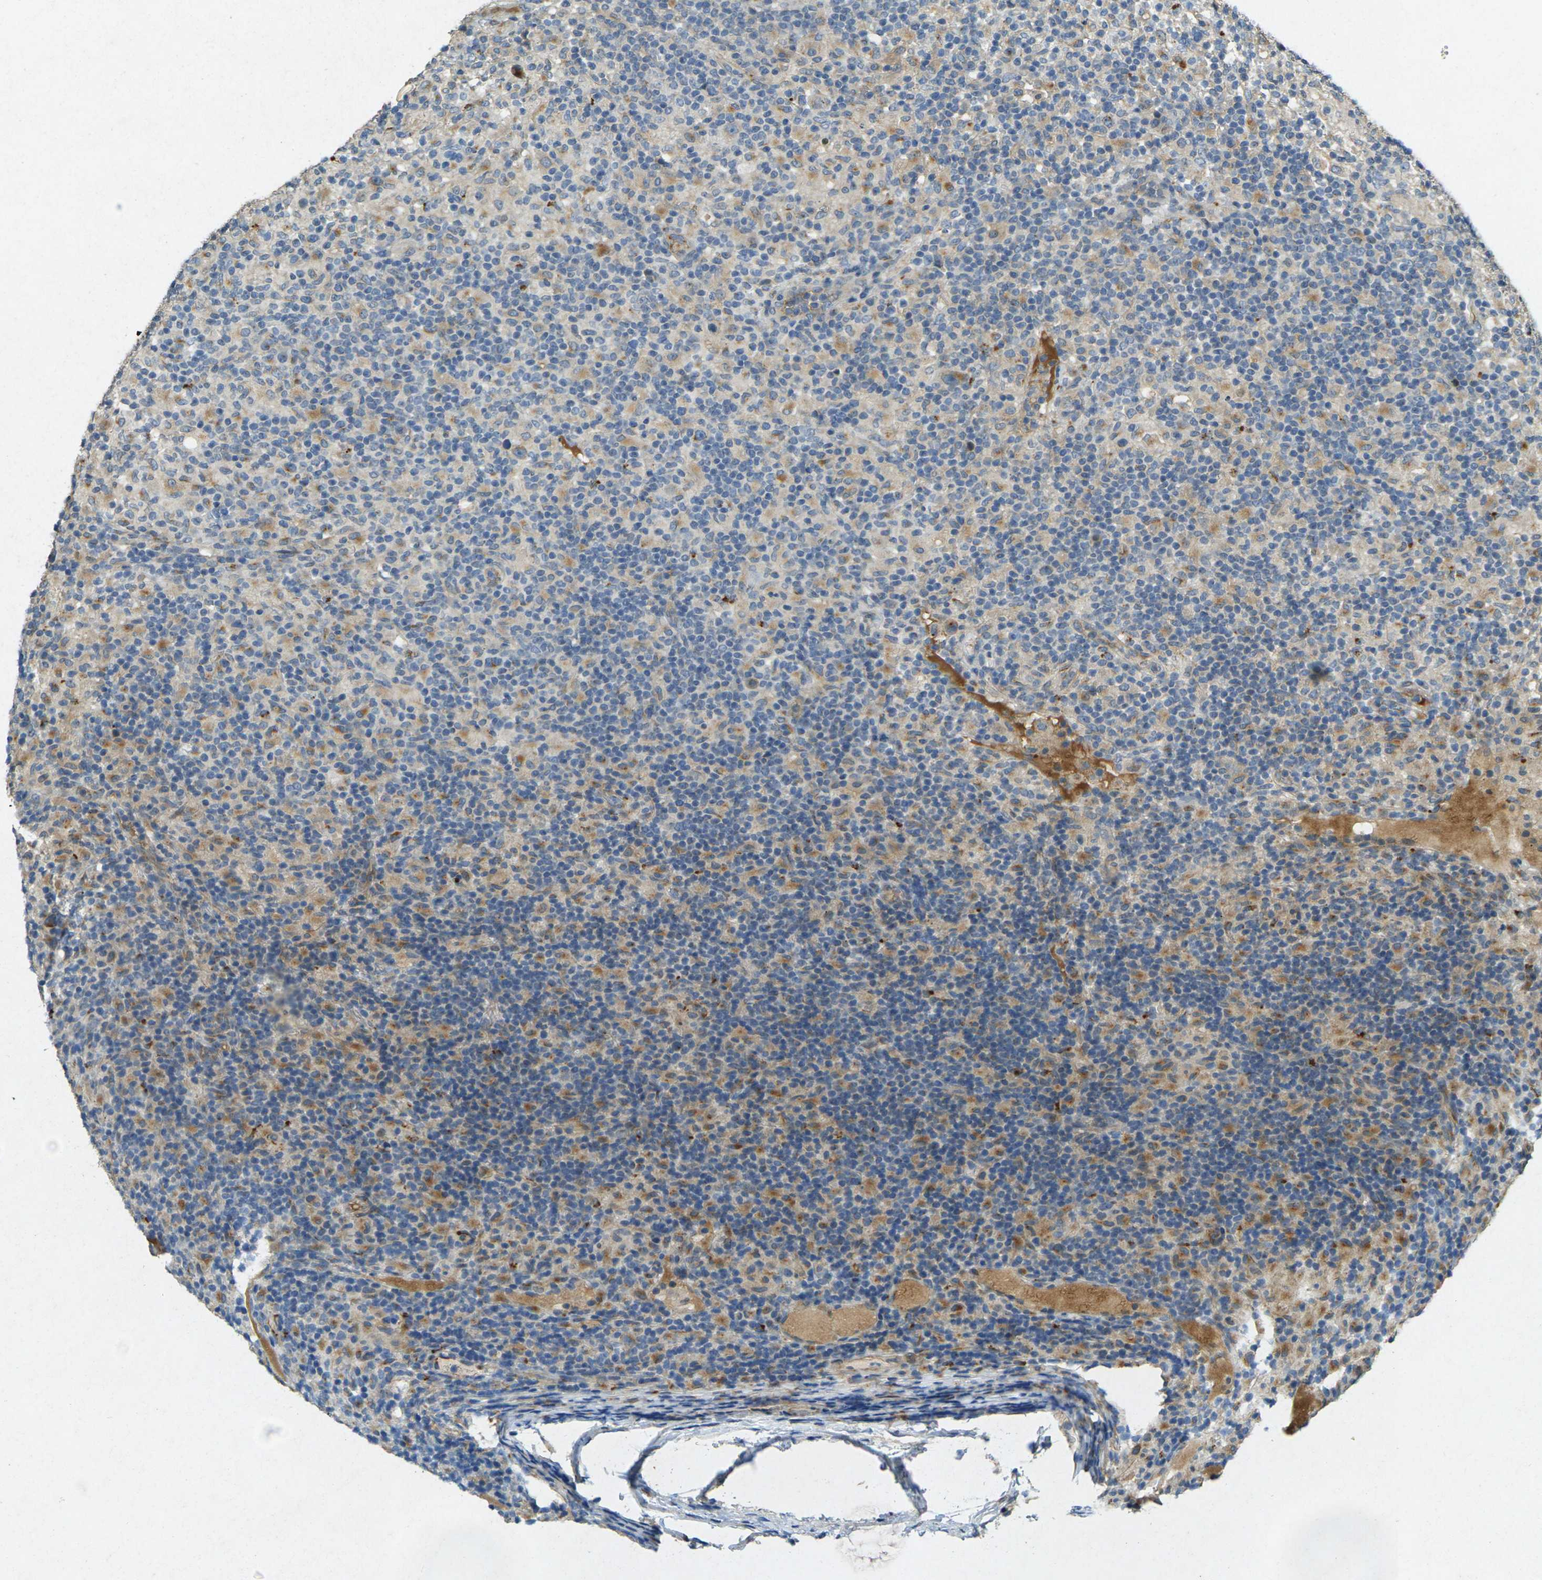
{"staining": {"intensity": "moderate", "quantity": "<25%", "location": "cytoplasmic/membranous"}, "tissue": "lymphoma", "cell_type": "Tumor cells", "image_type": "cancer", "snomed": [{"axis": "morphology", "description": "Hodgkin's disease, NOS"}, {"axis": "topography", "description": "Lymph node"}], "caption": "High-magnification brightfield microscopy of lymphoma stained with DAB (brown) and counterstained with hematoxylin (blue). tumor cells exhibit moderate cytoplasmic/membranous staining is appreciated in approximately<25% of cells.", "gene": "RGMA", "patient": {"sex": "male", "age": 70}}